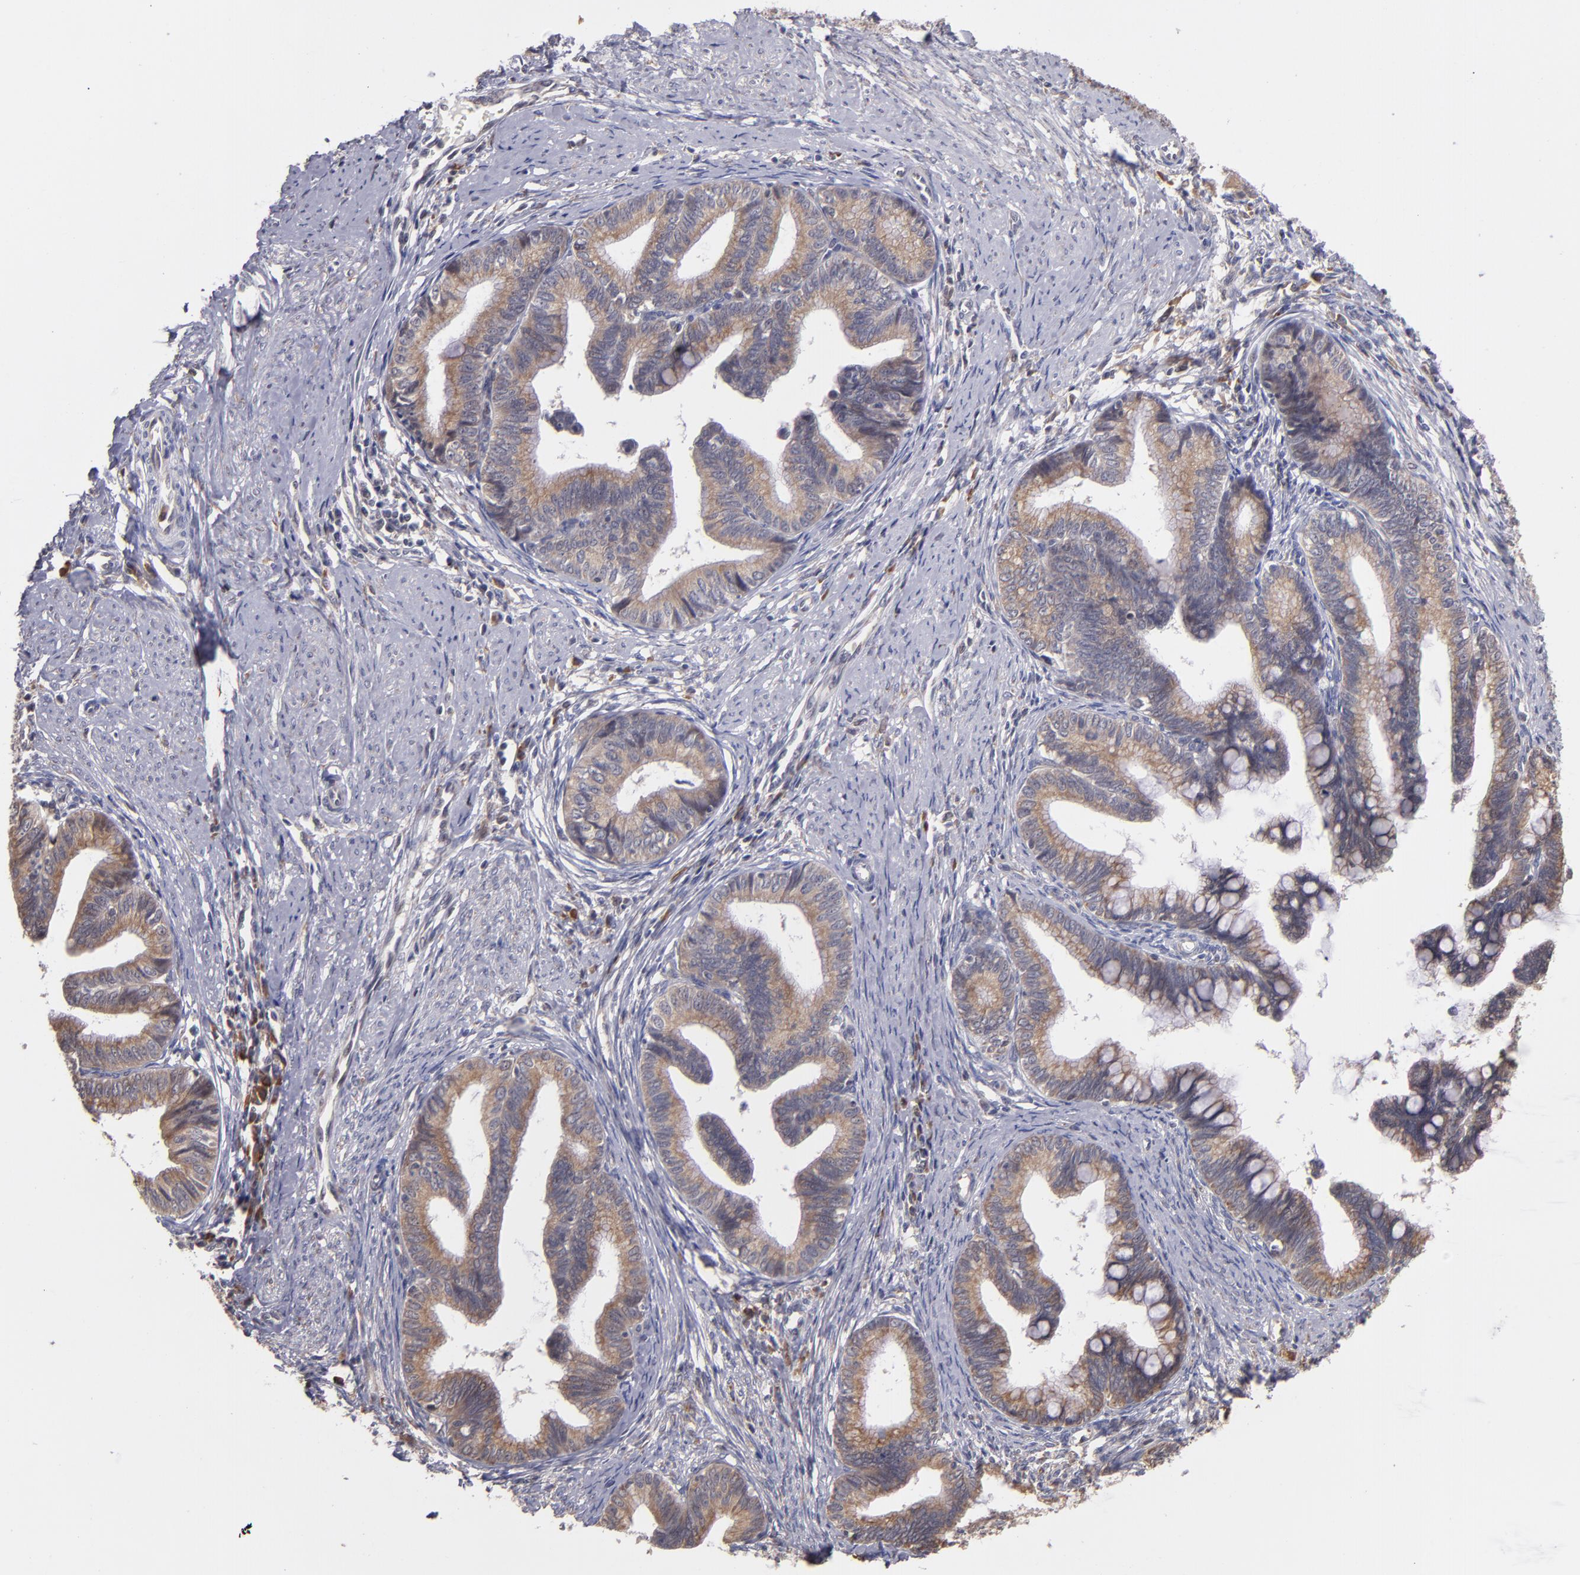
{"staining": {"intensity": "weak", "quantity": ">75%", "location": "cytoplasmic/membranous"}, "tissue": "cervical cancer", "cell_type": "Tumor cells", "image_type": "cancer", "snomed": [{"axis": "morphology", "description": "Adenocarcinoma, NOS"}, {"axis": "topography", "description": "Cervix"}], "caption": "Cervical cancer was stained to show a protein in brown. There is low levels of weak cytoplasmic/membranous staining in about >75% of tumor cells.", "gene": "CASP1", "patient": {"sex": "female", "age": 36}}